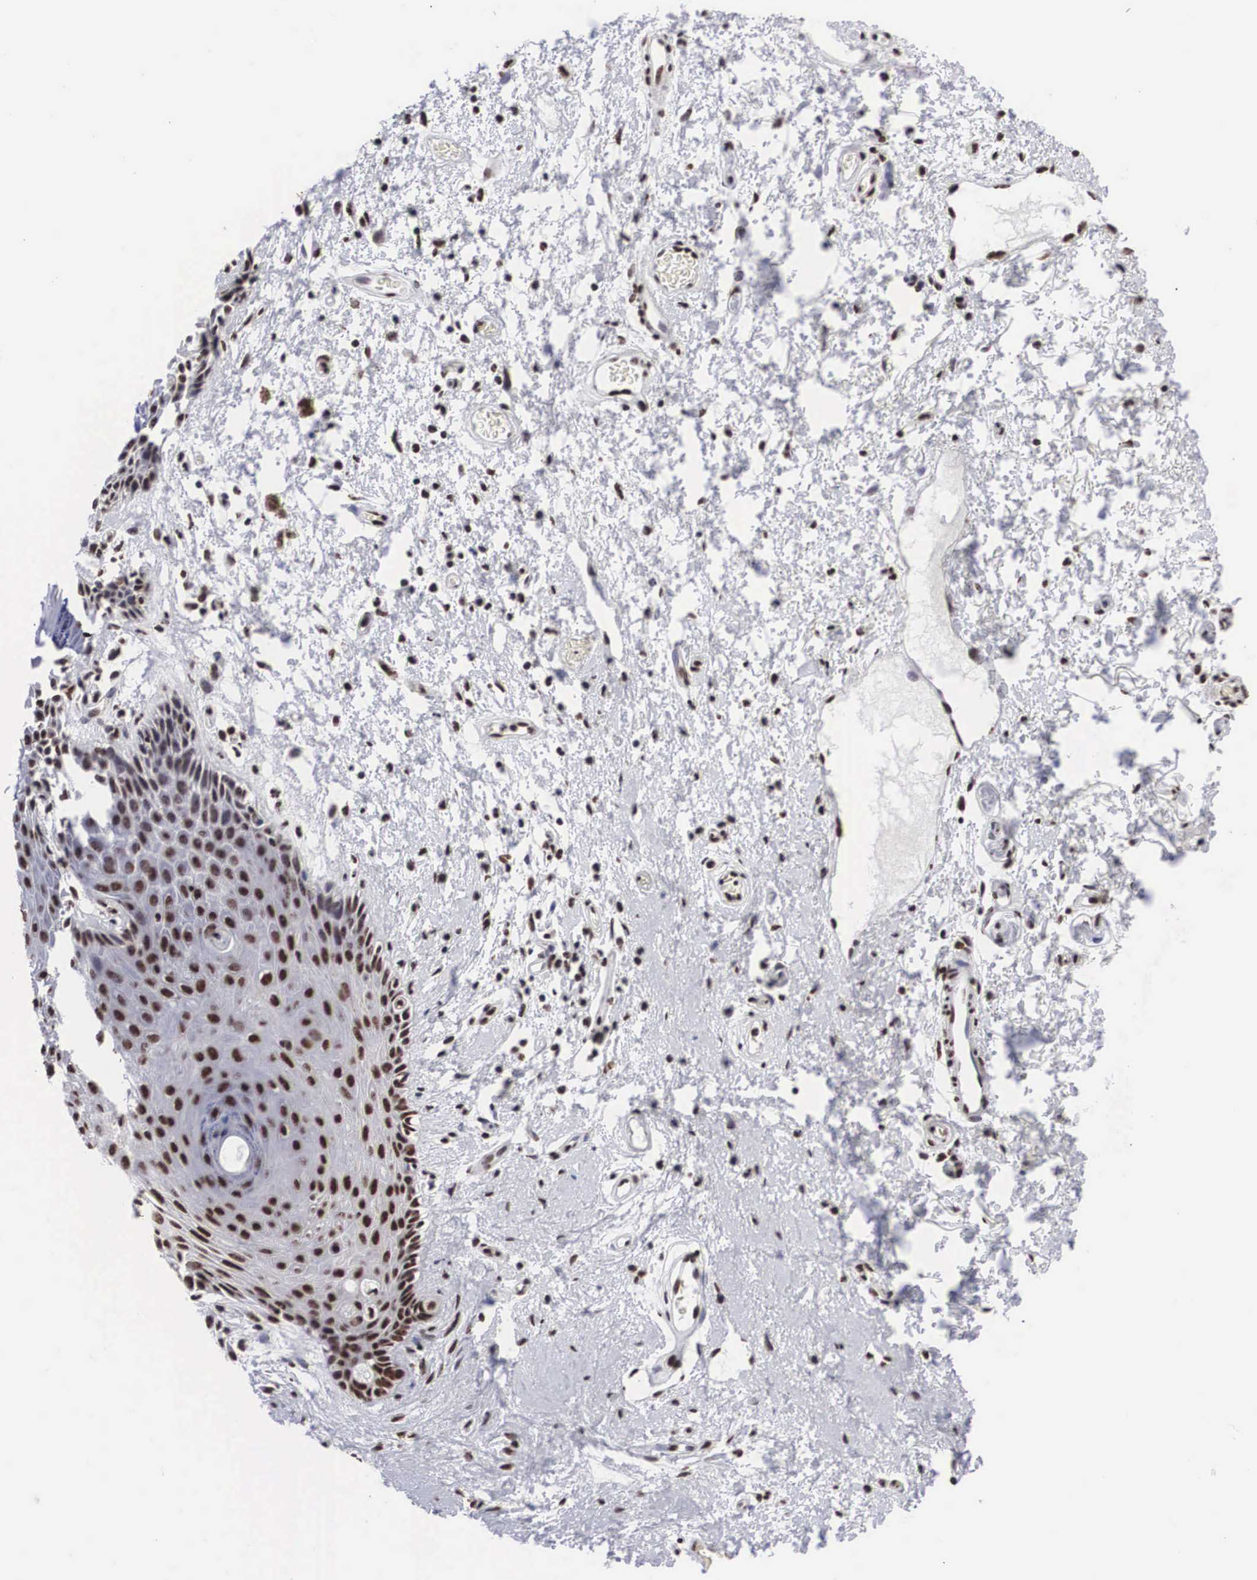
{"staining": {"intensity": "moderate", "quantity": "25%-75%", "location": "nuclear"}, "tissue": "skin", "cell_type": "Epidermal cells", "image_type": "normal", "snomed": [{"axis": "morphology", "description": "Normal tissue, NOS"}, {"axis": "topography", "description": "Anal"}, {"axis": "topography", "description": "Peripheral nerve tissue"}], "caption": "Protein analysis of benign skin shows moderate nuclear staining in about 25%-75% of epidermal cells. The staining was performed using DAB, with brown indicating positive protein expression. Nuclei are stained blue with hematoxylin.", "gene": "ACIN1", "patient": {"sex": "female", "age": 46}}